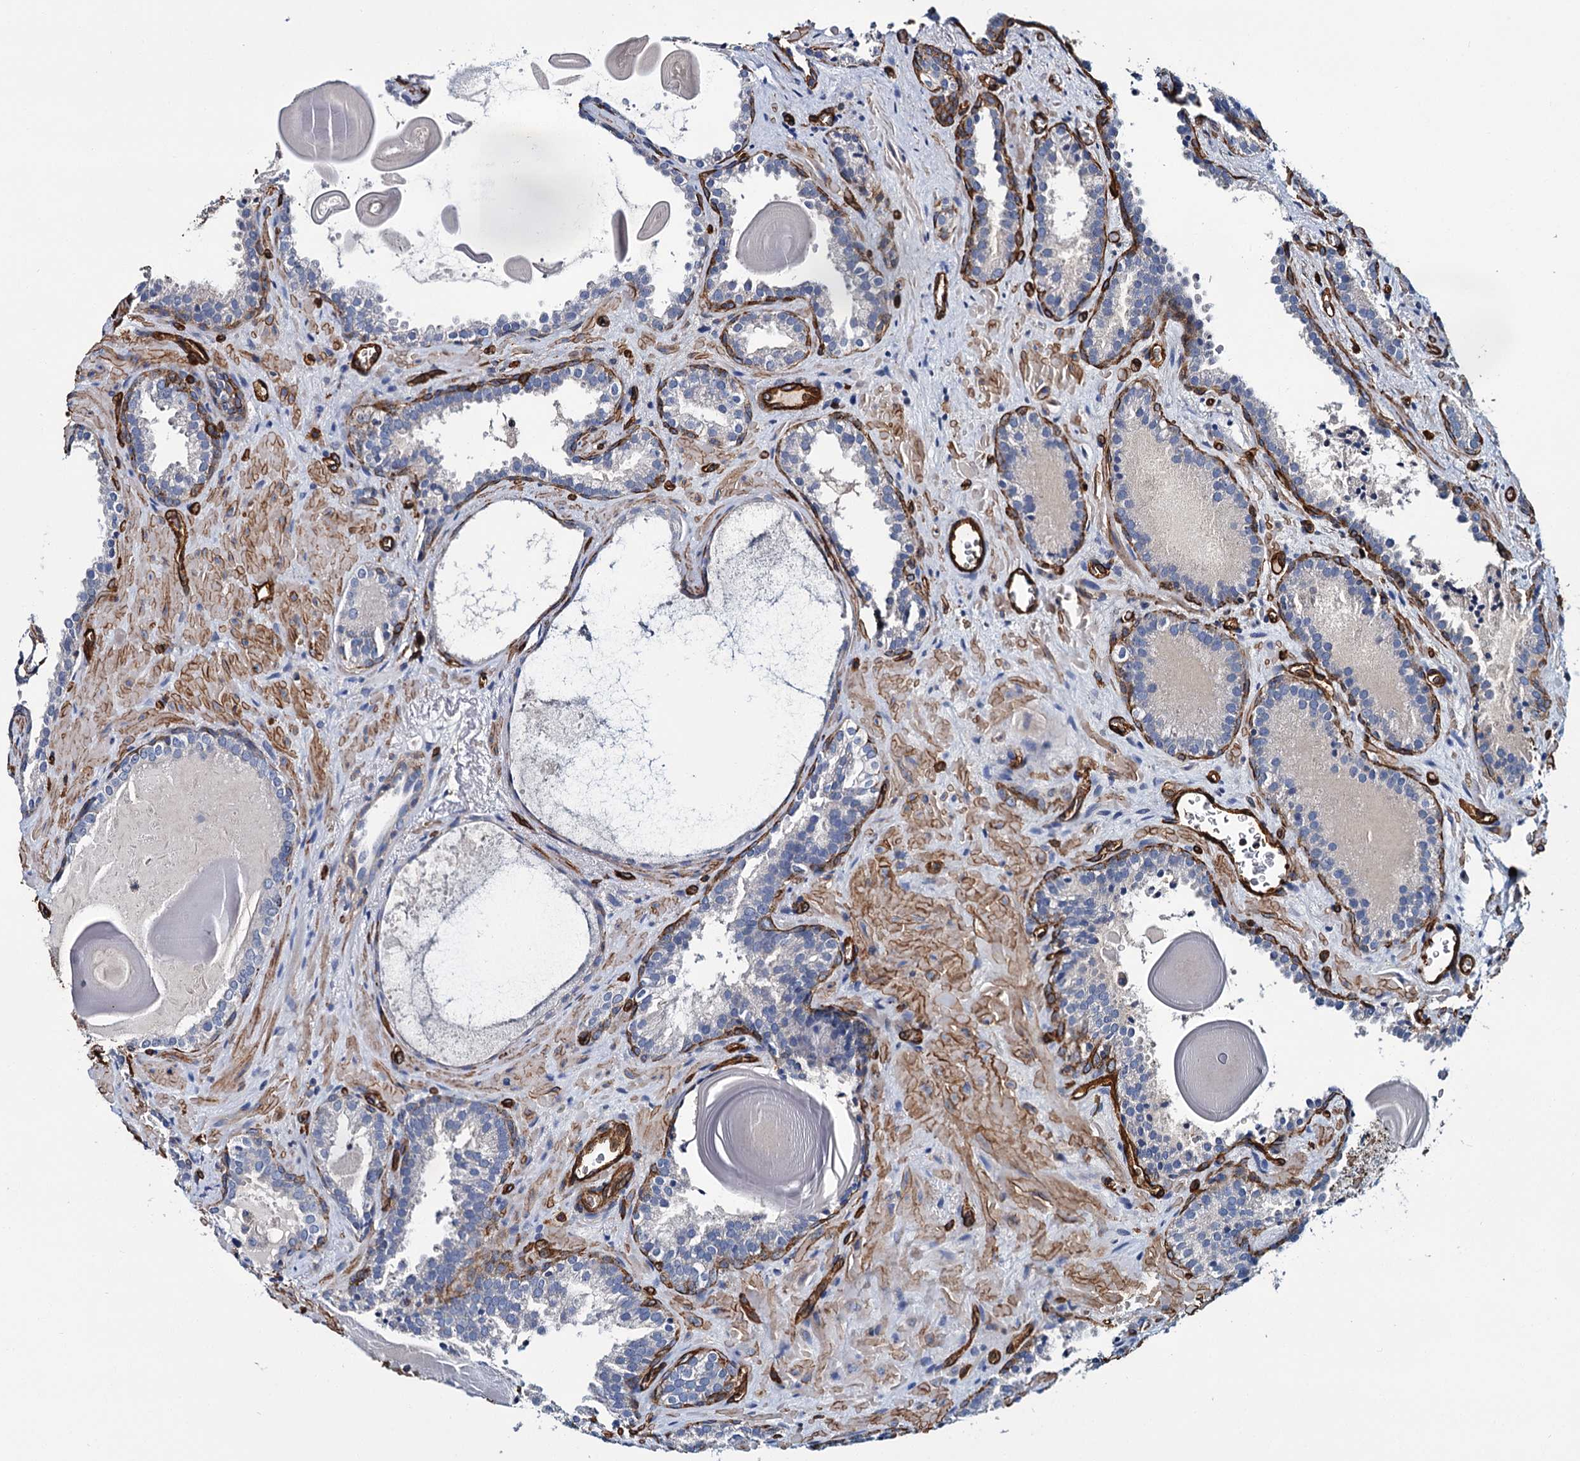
{"staining": {"intensity": "moderate", "quantity": "<25%", "location": "cytoplasmic/membranous"}, "tissue": "prostate cancer", "cell_type": "Tumor cells", "image_type": "cancer", "snomed": [{"axis": "morphology", "description": "Adenocarcinoma, High grade"}, {"axis": "topography", "description": "Prostate"}], "caption": "Immunohistochemical staining of adenocarcinoma (high-grade) (prostate) demonstrates moderate cytoplasmic/membranous protein positivity in about <25% of tumor cells. (DAB = brown stain, brightfield microscopy at high magnification).", "gene": "CACNA1C", "patient": {"sex": "male", "age": 66}}